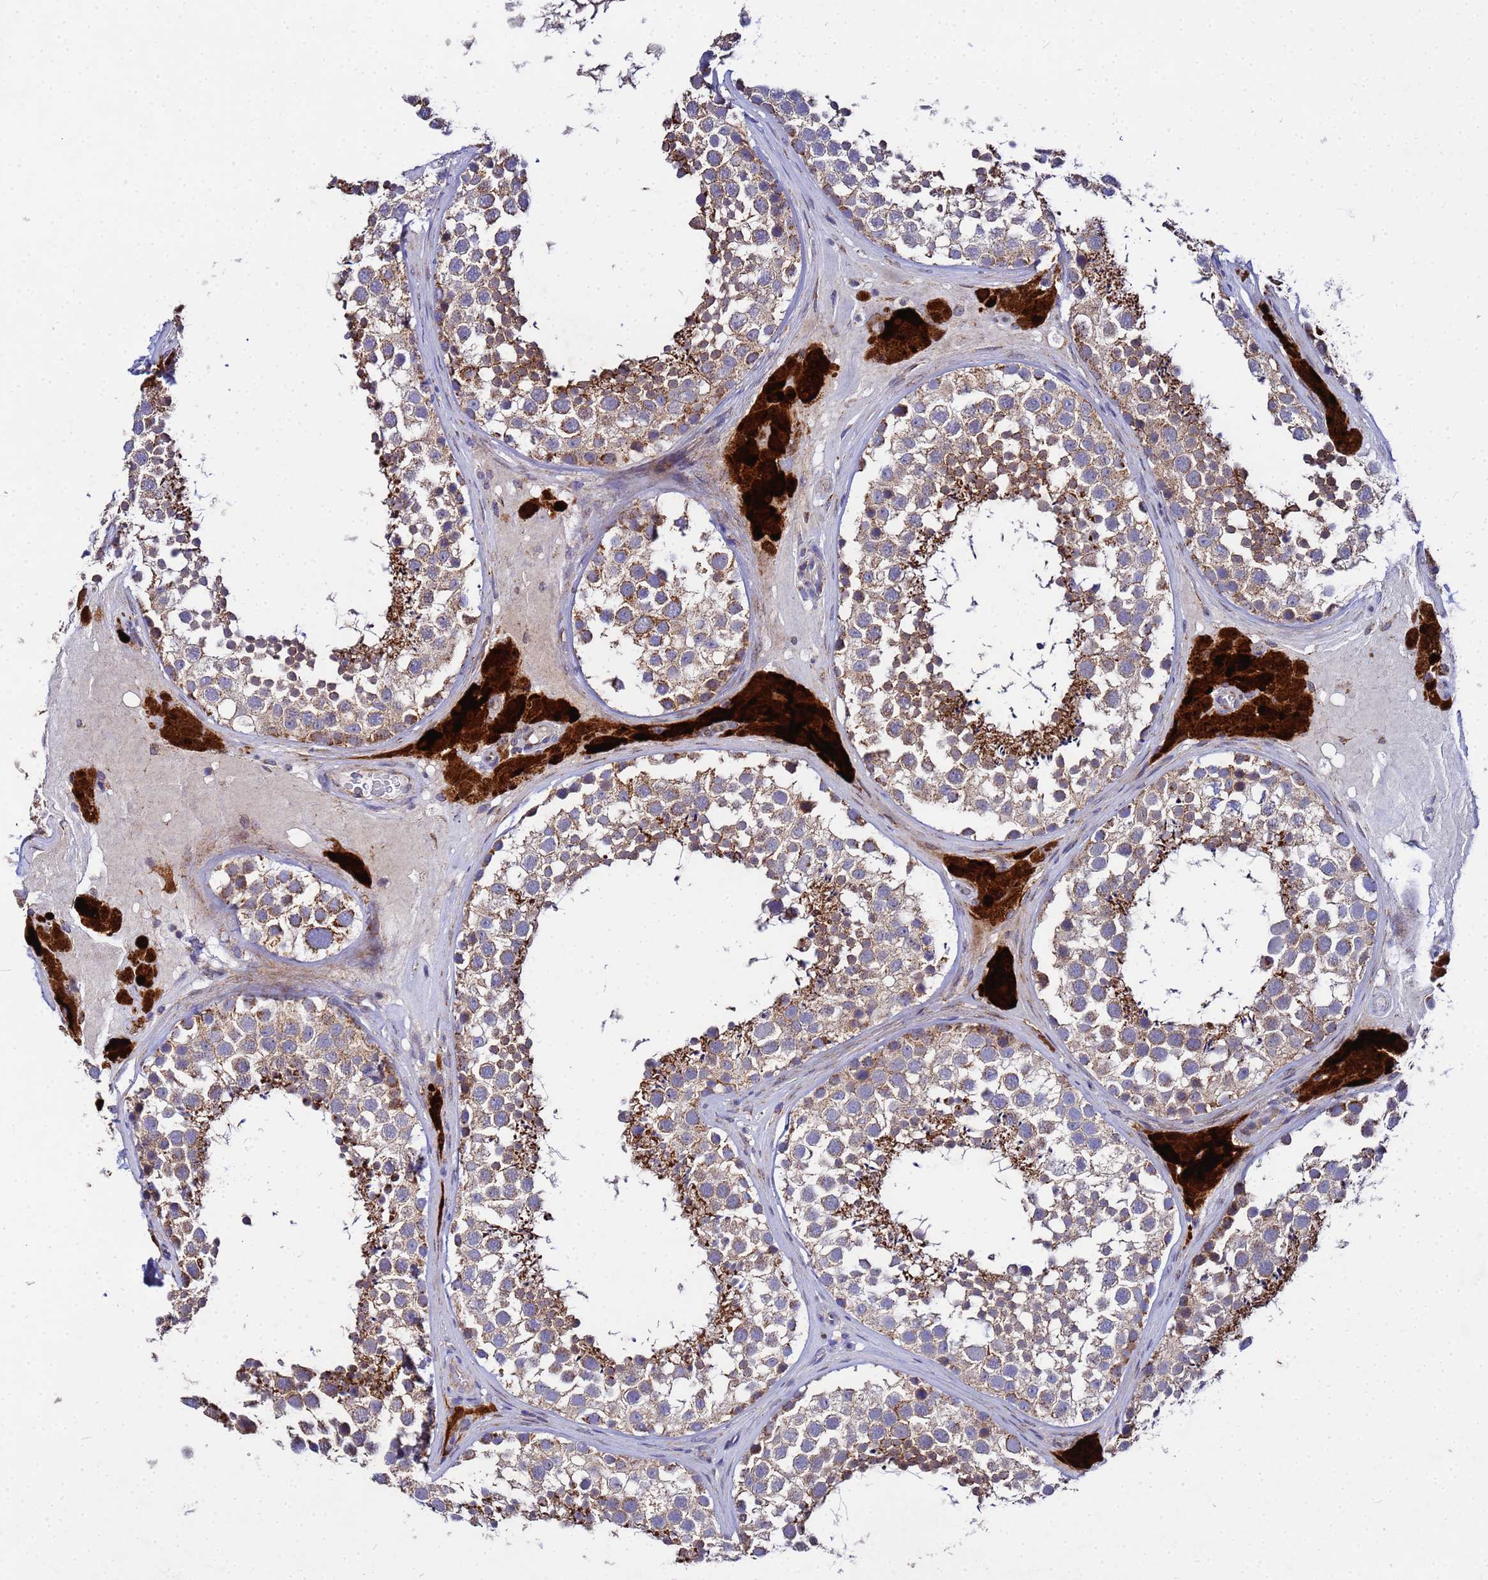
{"staining": {"intensity": "moderate", "quantity": ">75%", "location": "cytoplasmic/membranous"}, "tissue": "testis", "cell_type": "Cells in seminiferous ducts", "image_type": "normal", "snomed": [{"axis": "morphology", "description": "Normal tissue, NOS"}, {"axis": "topography", "description": "Testis"}], "caption": "A medium amount of moderate cytoplasmic/membranous expression is present in about >75% of cells in seminiferous ducts in normal testis. The protein of interest is stained brown, and the nuclei are stained in blue (DAB IHC with brightfield microscopy, high magnification).", "gene": "FAHD2A", "patient": {"sex": "male", "age": 46}}